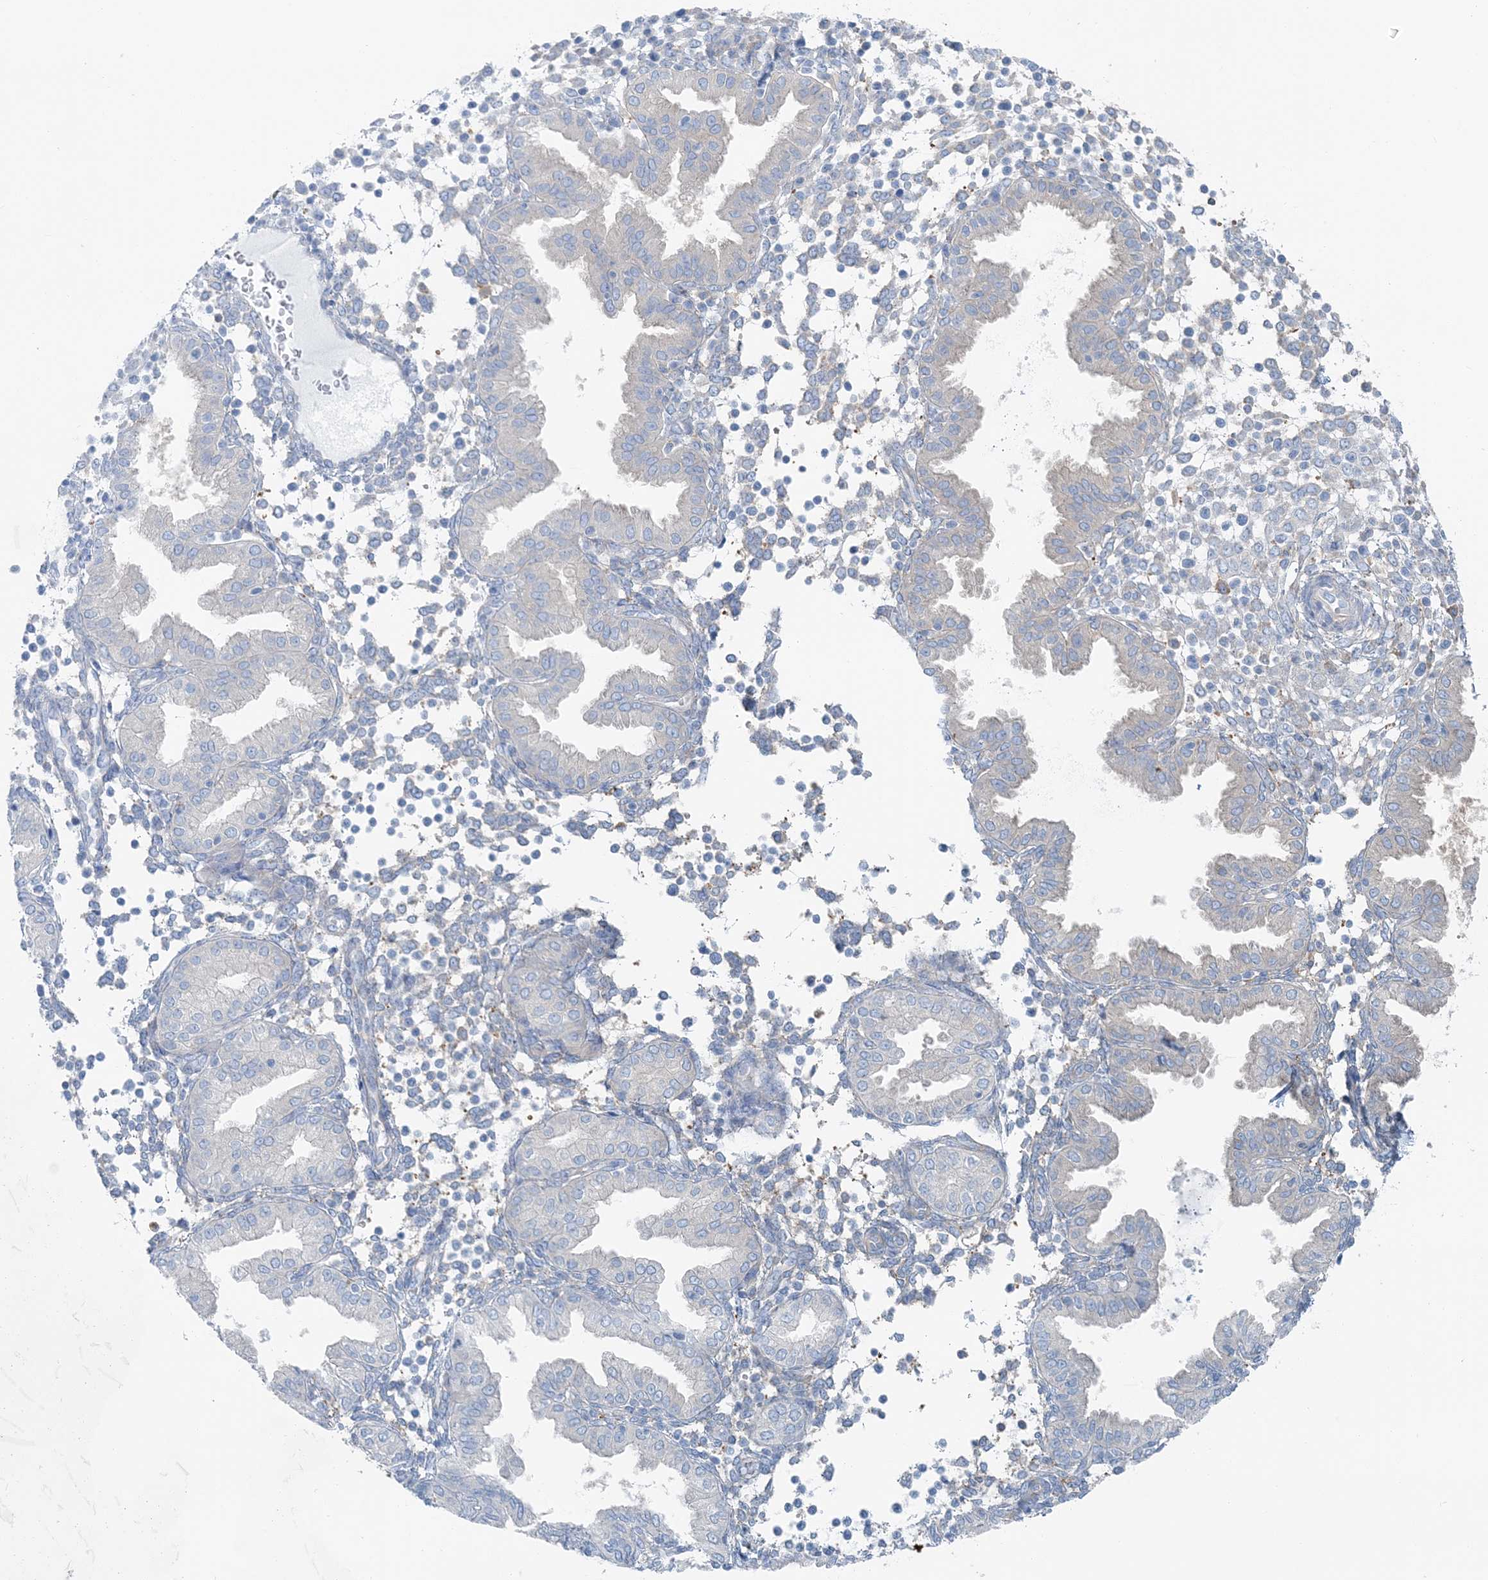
{"staining": {"intensity": "negative", "quantity": "none", "location": "none"}, "tissue": "endometrium", "cell_type": "Cells in endometrial stroma", "image_type": "normal", "snomed": [{"axis": "morphology", "description": "Normal tissue, NOS"}, {"axis": "topography", "description": "Endometrium"}], "caption": "The immunohistochemistry histopathology image has no significant expression in cells in endometrial stroma of endometrium.", "gene": "SNX2", "patient": {"sex": "female", "age": 53}}